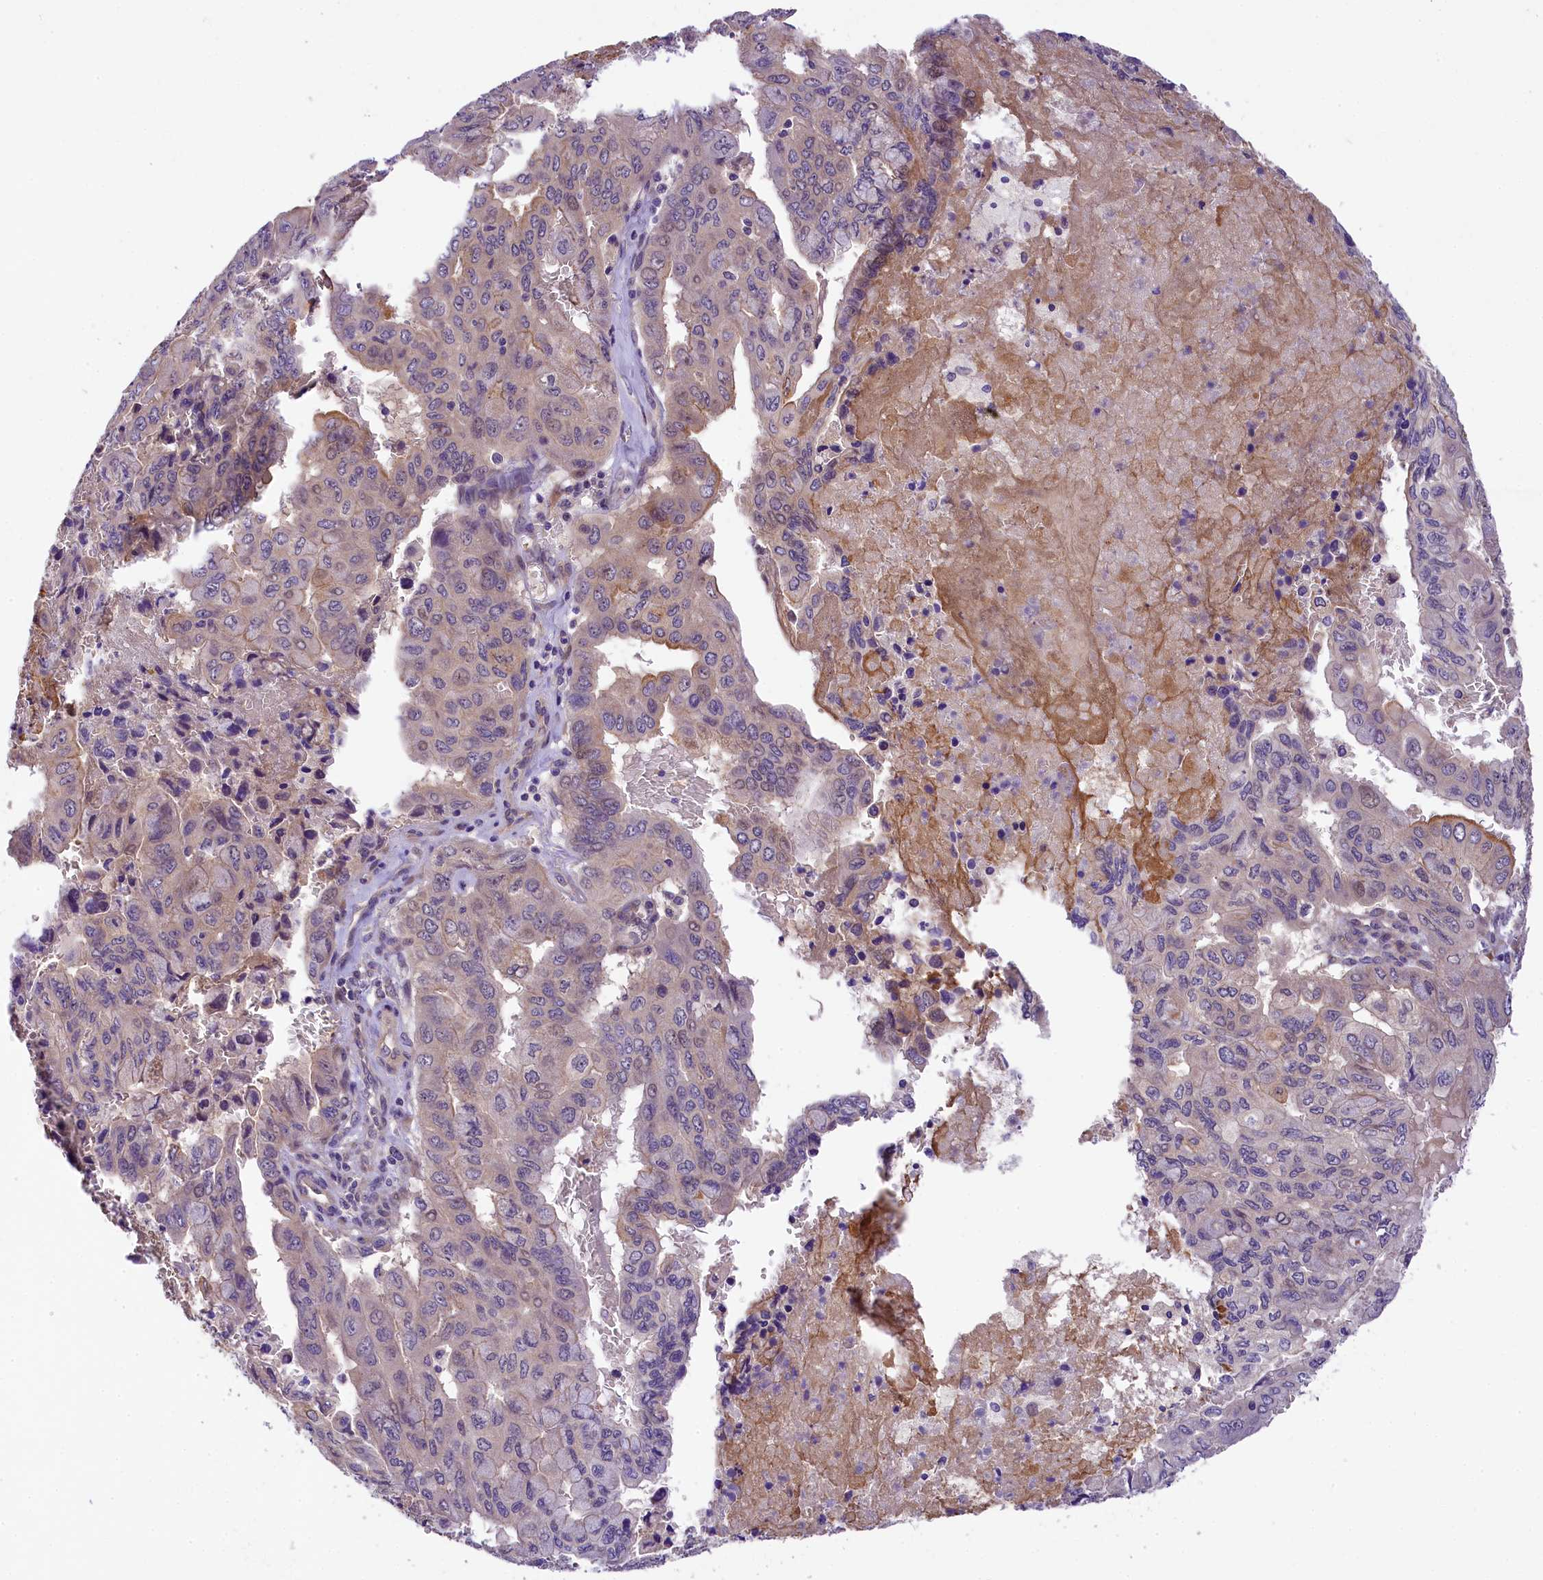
{"staining": {"intensity": "moderate", "quantity": "<25%", "location": "cytoplasmic/membranous"}, "tissue": "pancreatic cancer", "cell_type": "Tumor cells", "image_type": "cancer", "snomed": [{"axis": "morphology", "description": "Adenocarcinoma, NOS"}, {"axis": "topography", "description": "Pancreas"}], "caption": "A low amount of moderate cytoplasmic/membranous positivity is identified in approximately <25% of tumor cells in pancreatic cancer tissue.", "gene": "UBXN6", "patient": {"sex": "male", "age": 51}}